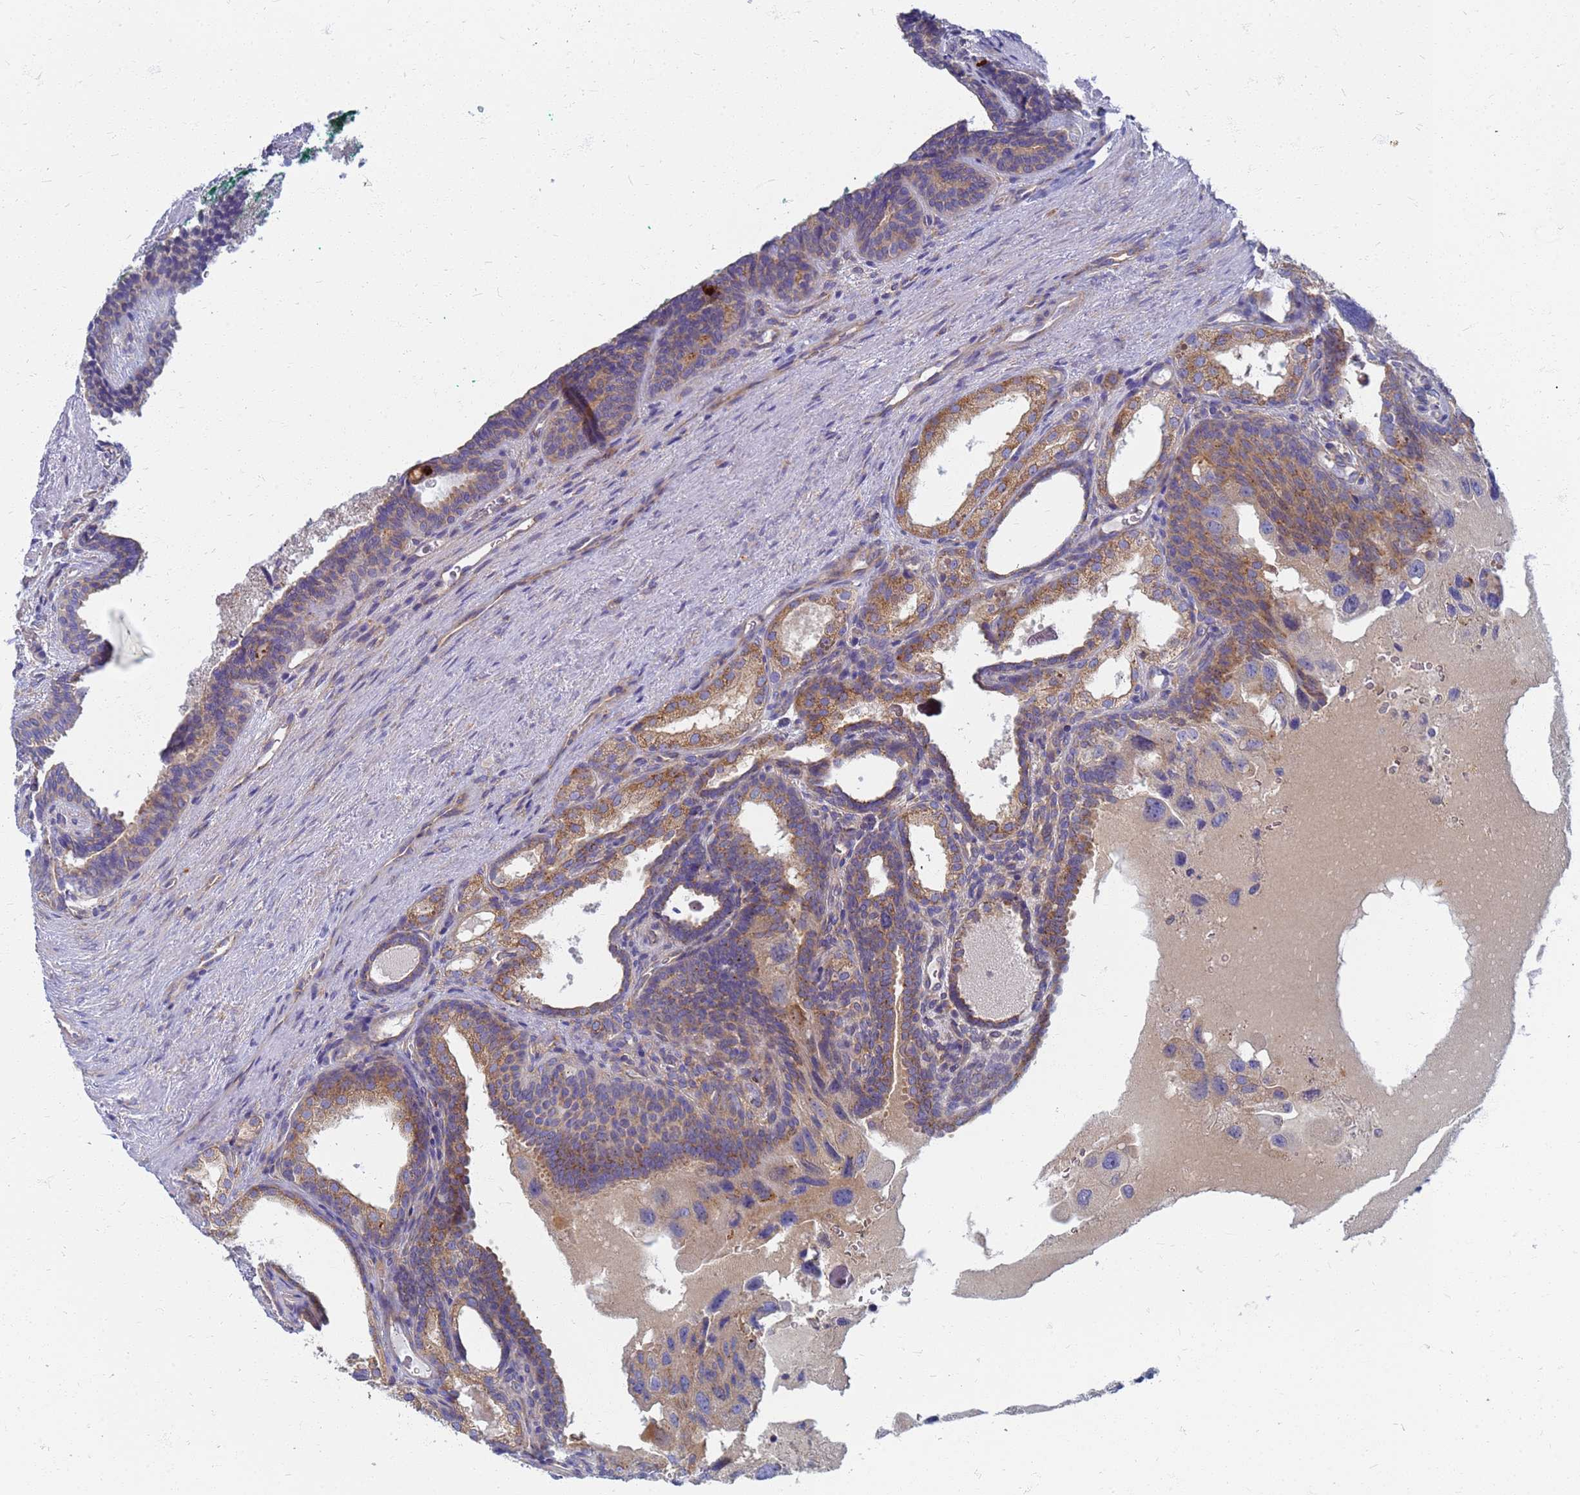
{"staining": {"intensity": "moderate", "quantity": "25%-75%", "location": "cytoplasmic/membranous"}, "tissue": "prostate cancer", "cell_type": "Tumor cells", "image_type": "cancer", "snomed": [{"axis": "morphology", "description": "Adenocarcinoma, High grade"}, {"axis": "topography", "description": "Prostate"}], "caption": "Prostate cancer stained with DAB (3,3'-diaminobenzidine) immunohistochemistry demonstrates medium levels of moderate cytoplasmic/membranous staining in approximately 25%-75% of tumor cells. (Stains: DAB in brown, nuclei in blue, Microscopy: brightfield microscopy at high magnification).", "gene": "EEA1", "patient": {"sex": "male", "age": 62}}